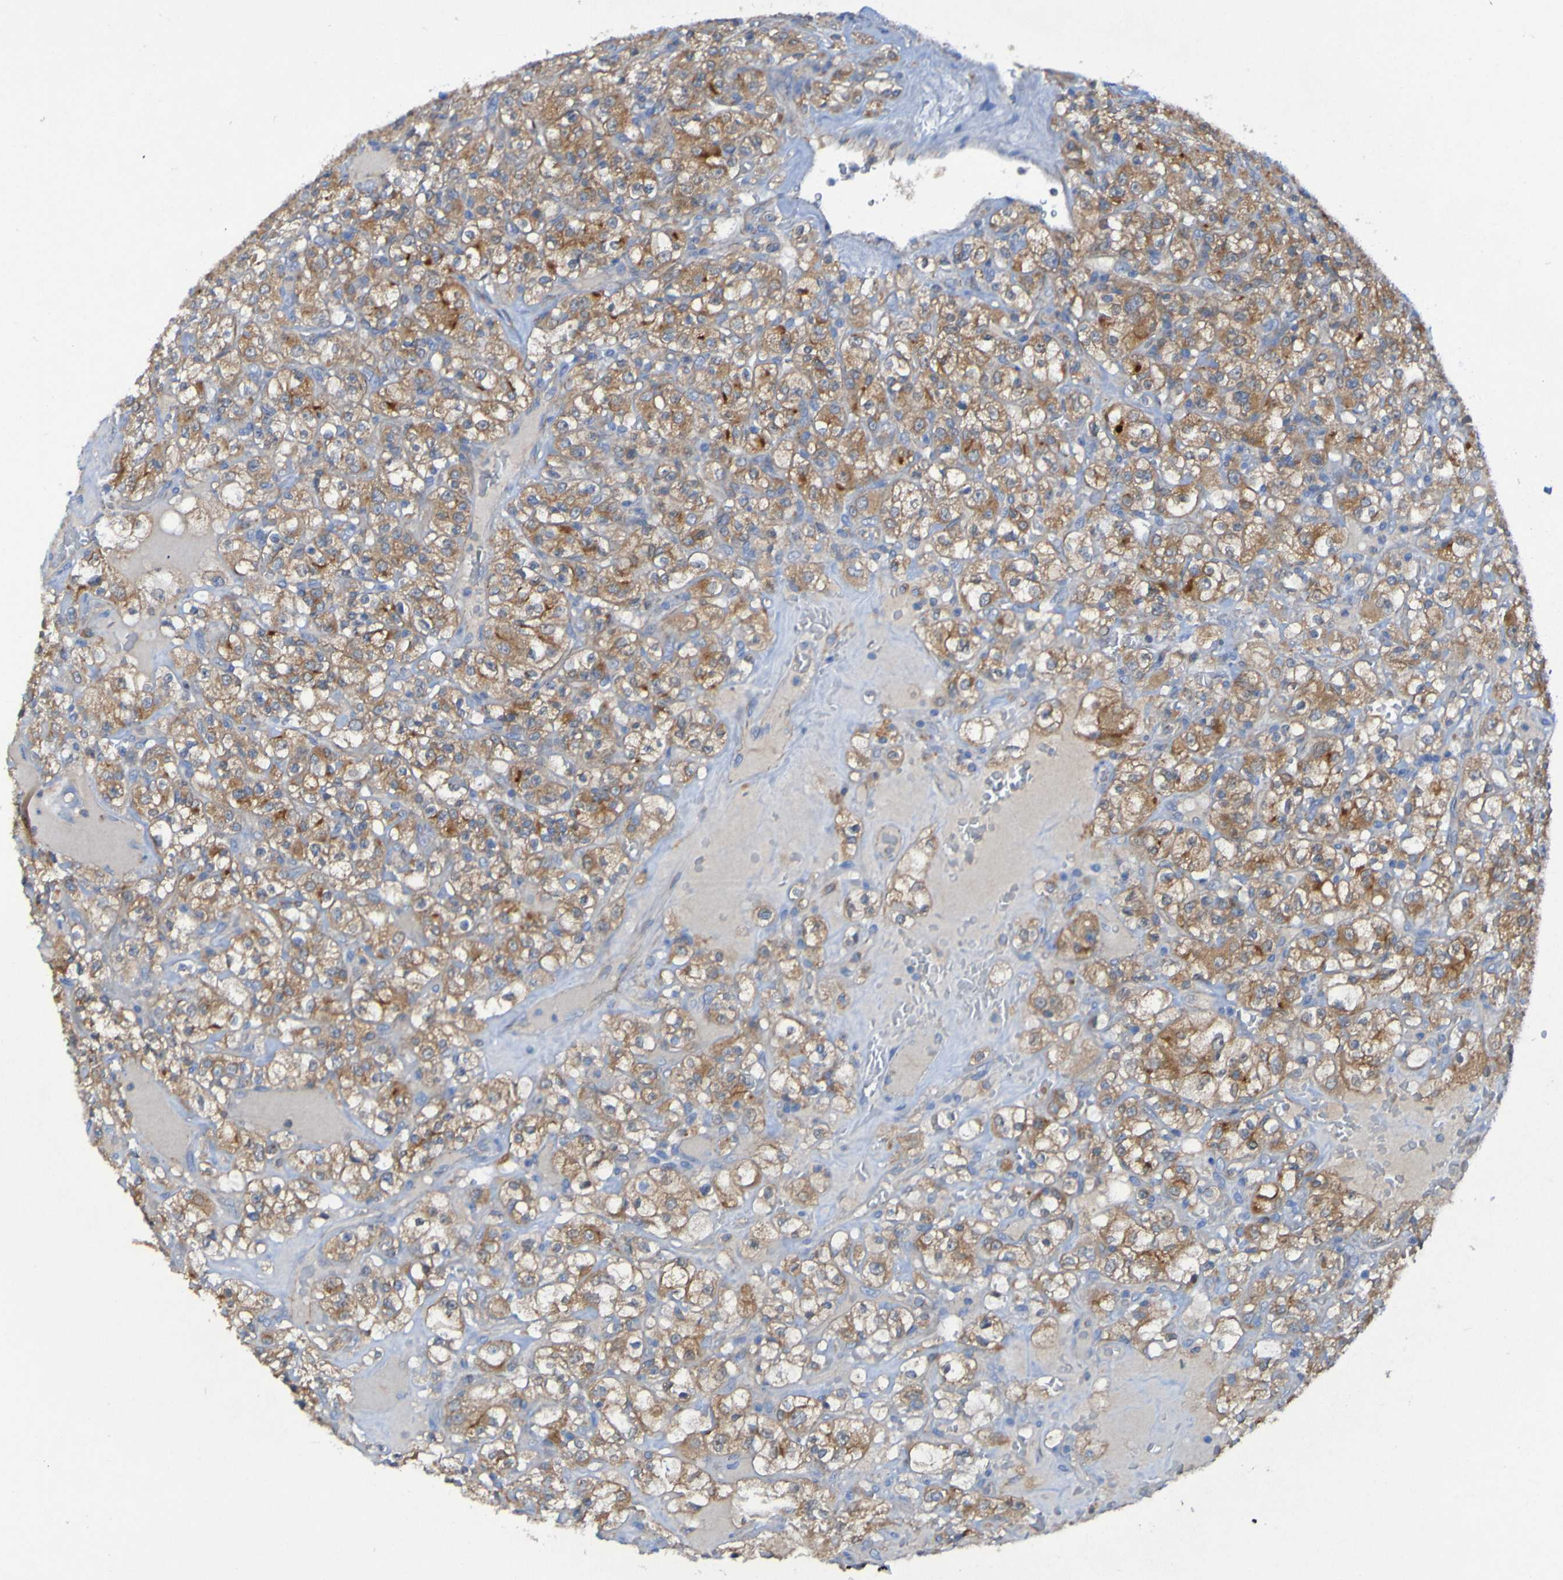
{"staining": {"intensity": "moderate", "quantity": ">75%", "location": "cytoplasmic/membranous"}, "tissue": "renal cancer", "cell_type": "Tumor cells", "image_type": "cancer", "snomed": [{"axis": "morphology", "description": "Normal tissue, NOS"}, {"axis": "morphology", "description": "Adenocarcinoma, NOS"}, {"axis": "topography", "description": "Kidney"}], "caption": "The histopathology image shows a brown stain indicating the presence of a protein in the cytoplasmic/membranous of tumor cells in renal adenocarcinoma.", "gene": "ARHGEF16", "patient": {"sex": "female", "age": 72}}